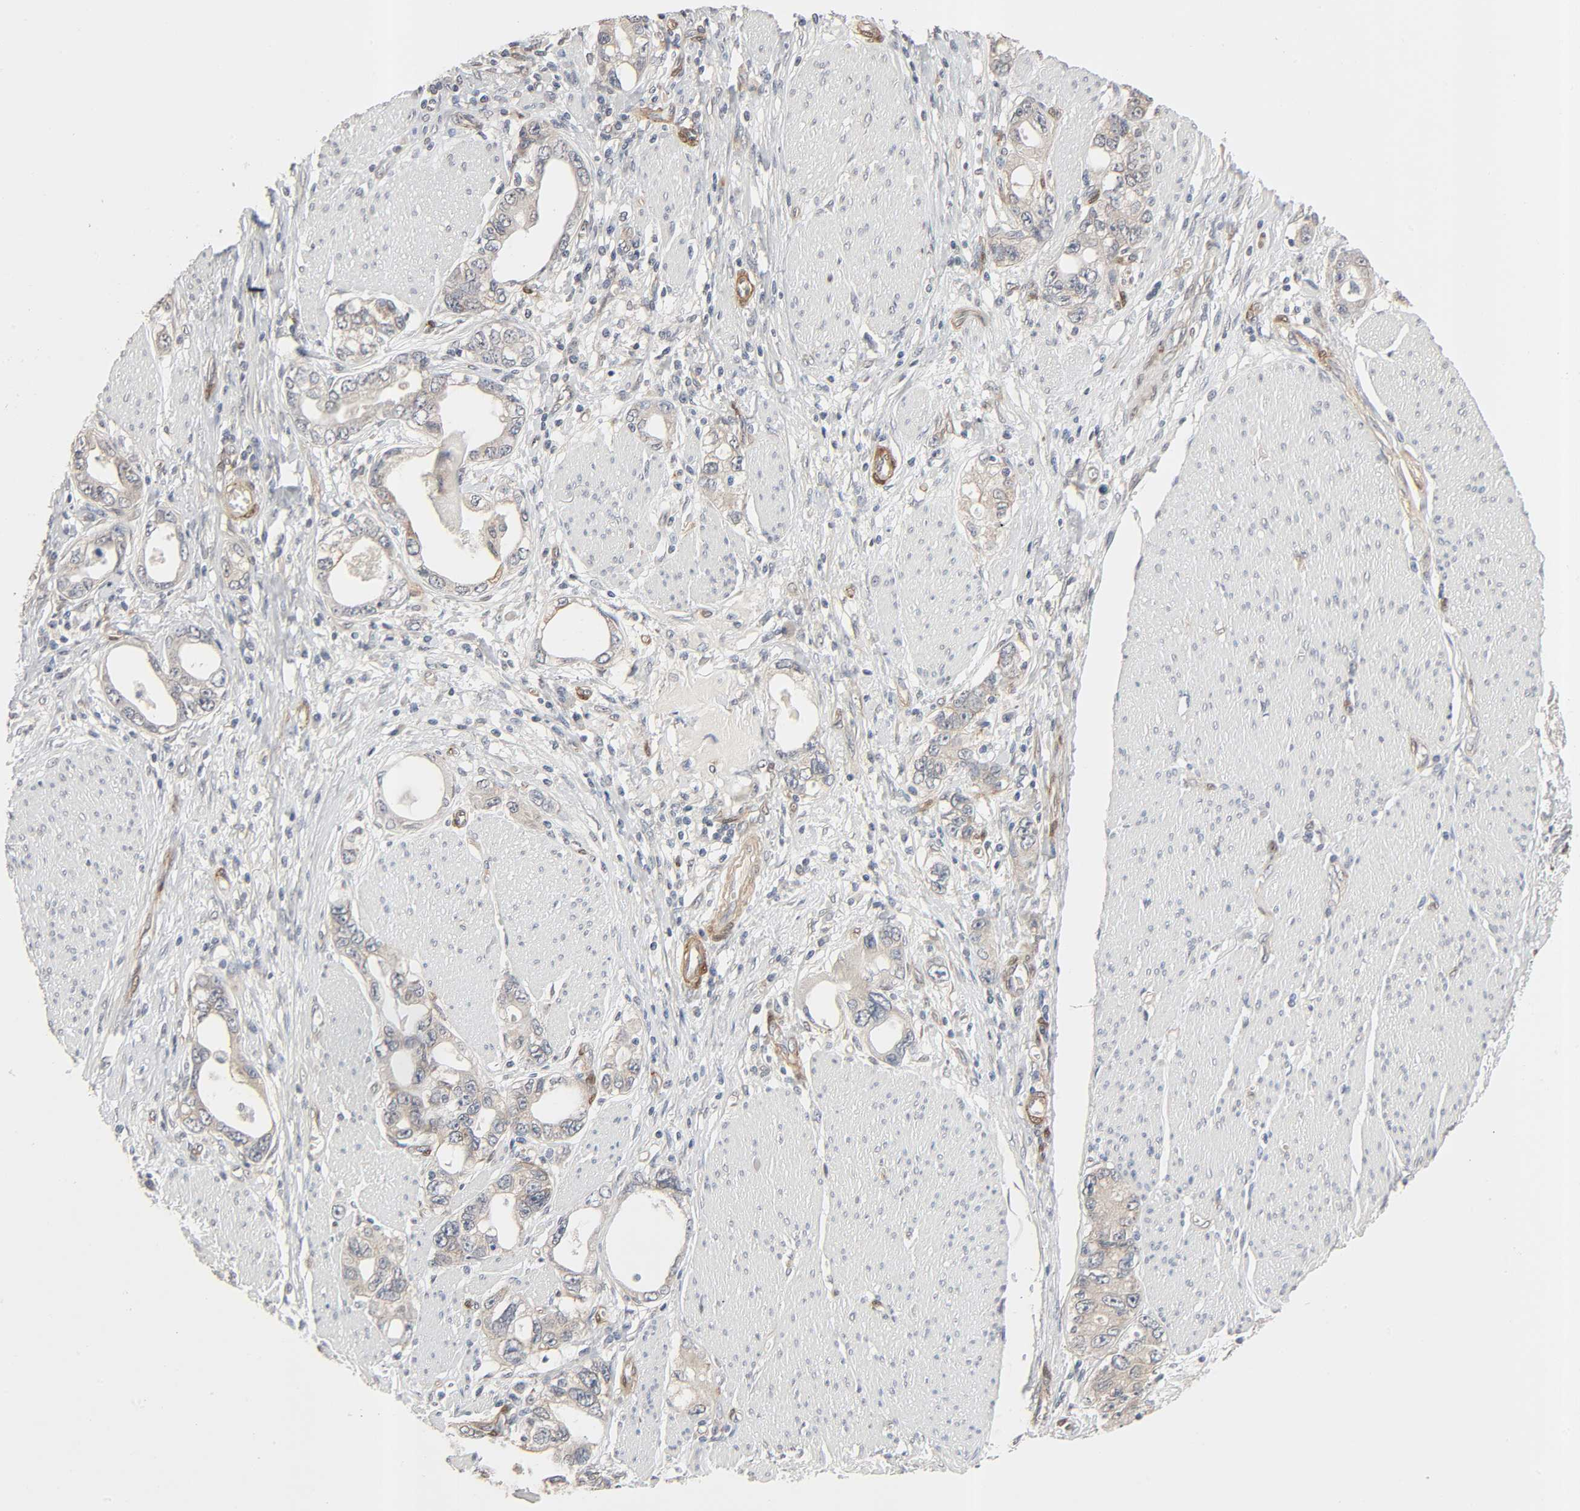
{"staining": {"intensity": "weak", "quantity": ">75%", "location": "cytoplasmic/membranous"}, "tissue": "stomach cancer", "cell_type": "Tumor cells", "image_type": "cancer", "snomed": [{"axis": "morphology", "description": "Adenocarcinoma, NOS"}, {"axis": "topography", "description": "Stomach, lower"}], "caption": "This is an image of immunohistochemistry (IHC) staining of adenocarcinoma (stomach), which shows weak expression in the cytoplasmic/membranous of tumor cells.", "gene": "PTK2", "patient": {"sex": "female", "age": 93}}